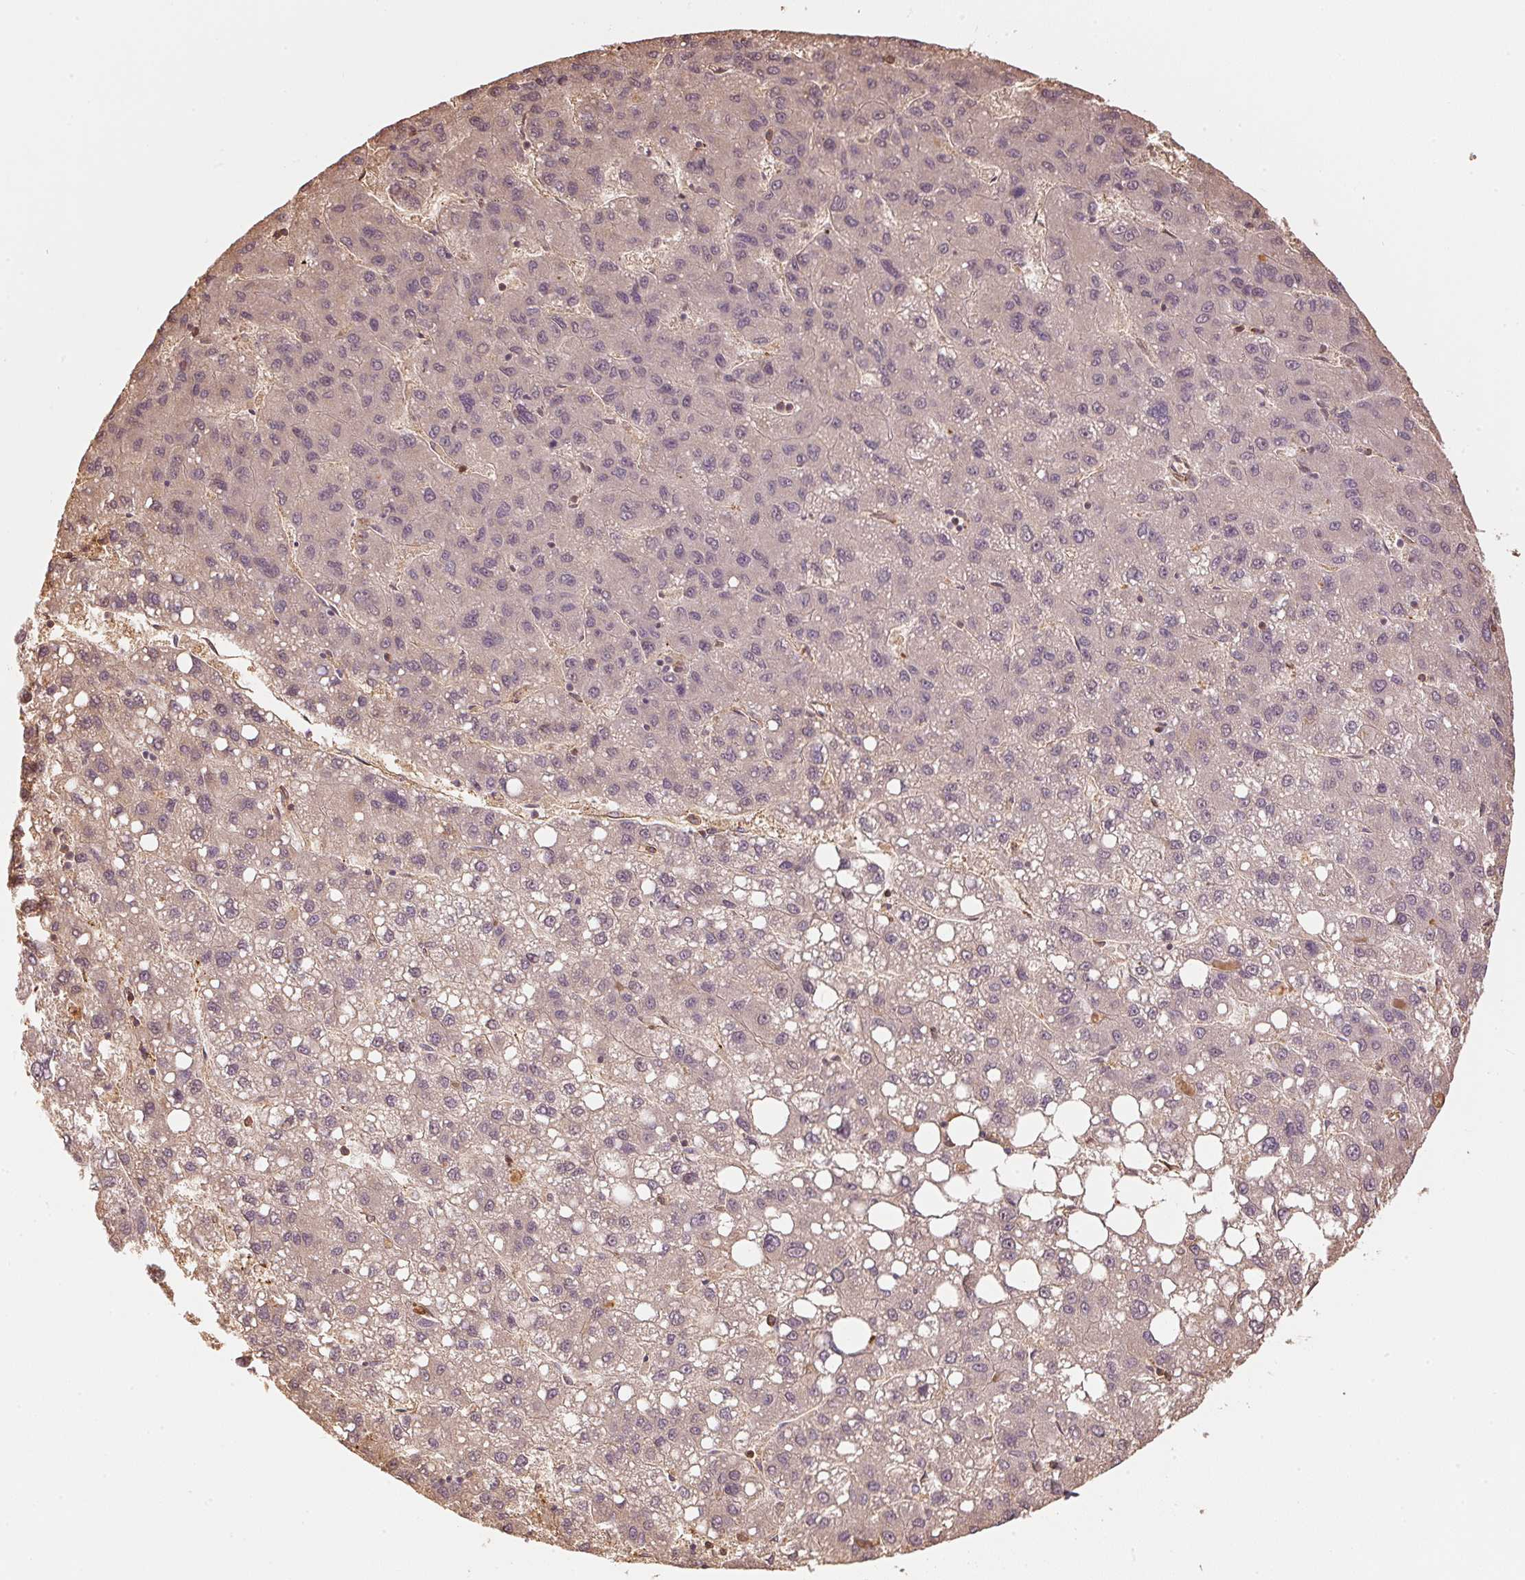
{"staining": {"intensity": "weak", "quantity": "<25%", "location": "cytoplasmic/membranous"}, "tissue": "liver cancer", "cell_type": "Tumor cells", "image_type": "cancer", "snomed": [{"axis": "morphology", "description": "Carcinoma, Hepatocellular, NOS"}, {"axis": "topography", "description": "Liver"}], "caption": "IHC image of neoplastic tissue: human liver cancer stained with DAB exhibits no significant protein expression in tumor cells.", "gene": "QDPR", "patient": {"sex": "female", "age": 82}}